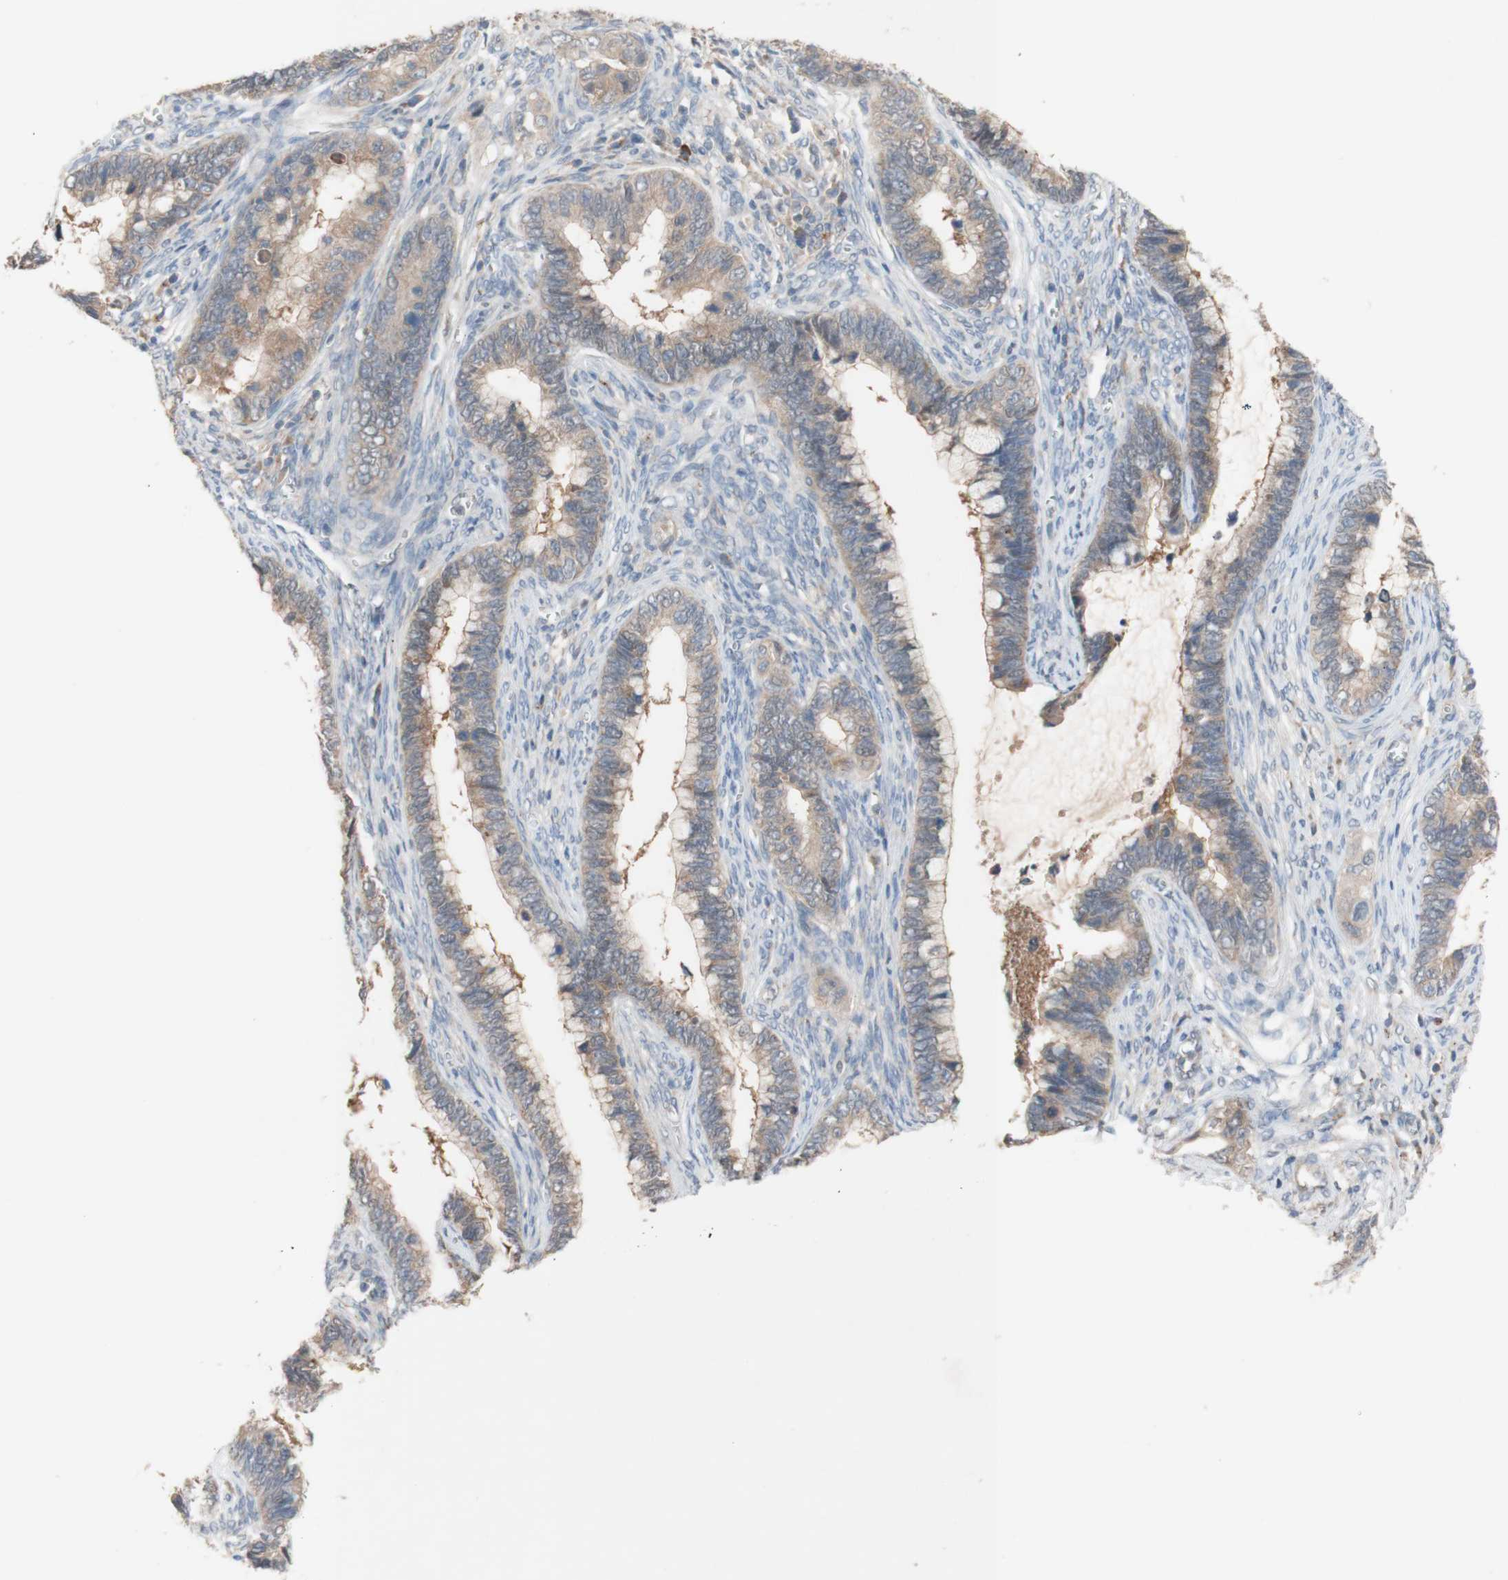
{"staining": {"intensity": "weak", "quantity": ">75%", "location": "cytoplasmic/membranous"}, "tissue": "cervical cancer", "cell_type": "Tumor cells", "image_type": "cancer", "snomed": [{"axis": "morphology", "description": "Adenocarcinoma, NOS"}, {"axis": "topography", "description": "Cervix"}], "caption": "Protein analysis of adenocarcinoma (cervical) tissue exhibits weak cytoplasmic/membranous expression in about >75% of tumor cells. The staining was performed using DAB (3,3'-diaminobenzidine), with brown indicating positive protein expression. Nuclei are stained blue with hematoxylin.", "gene": "PEX2", "patient": {"sex": "female", "age": 44}}